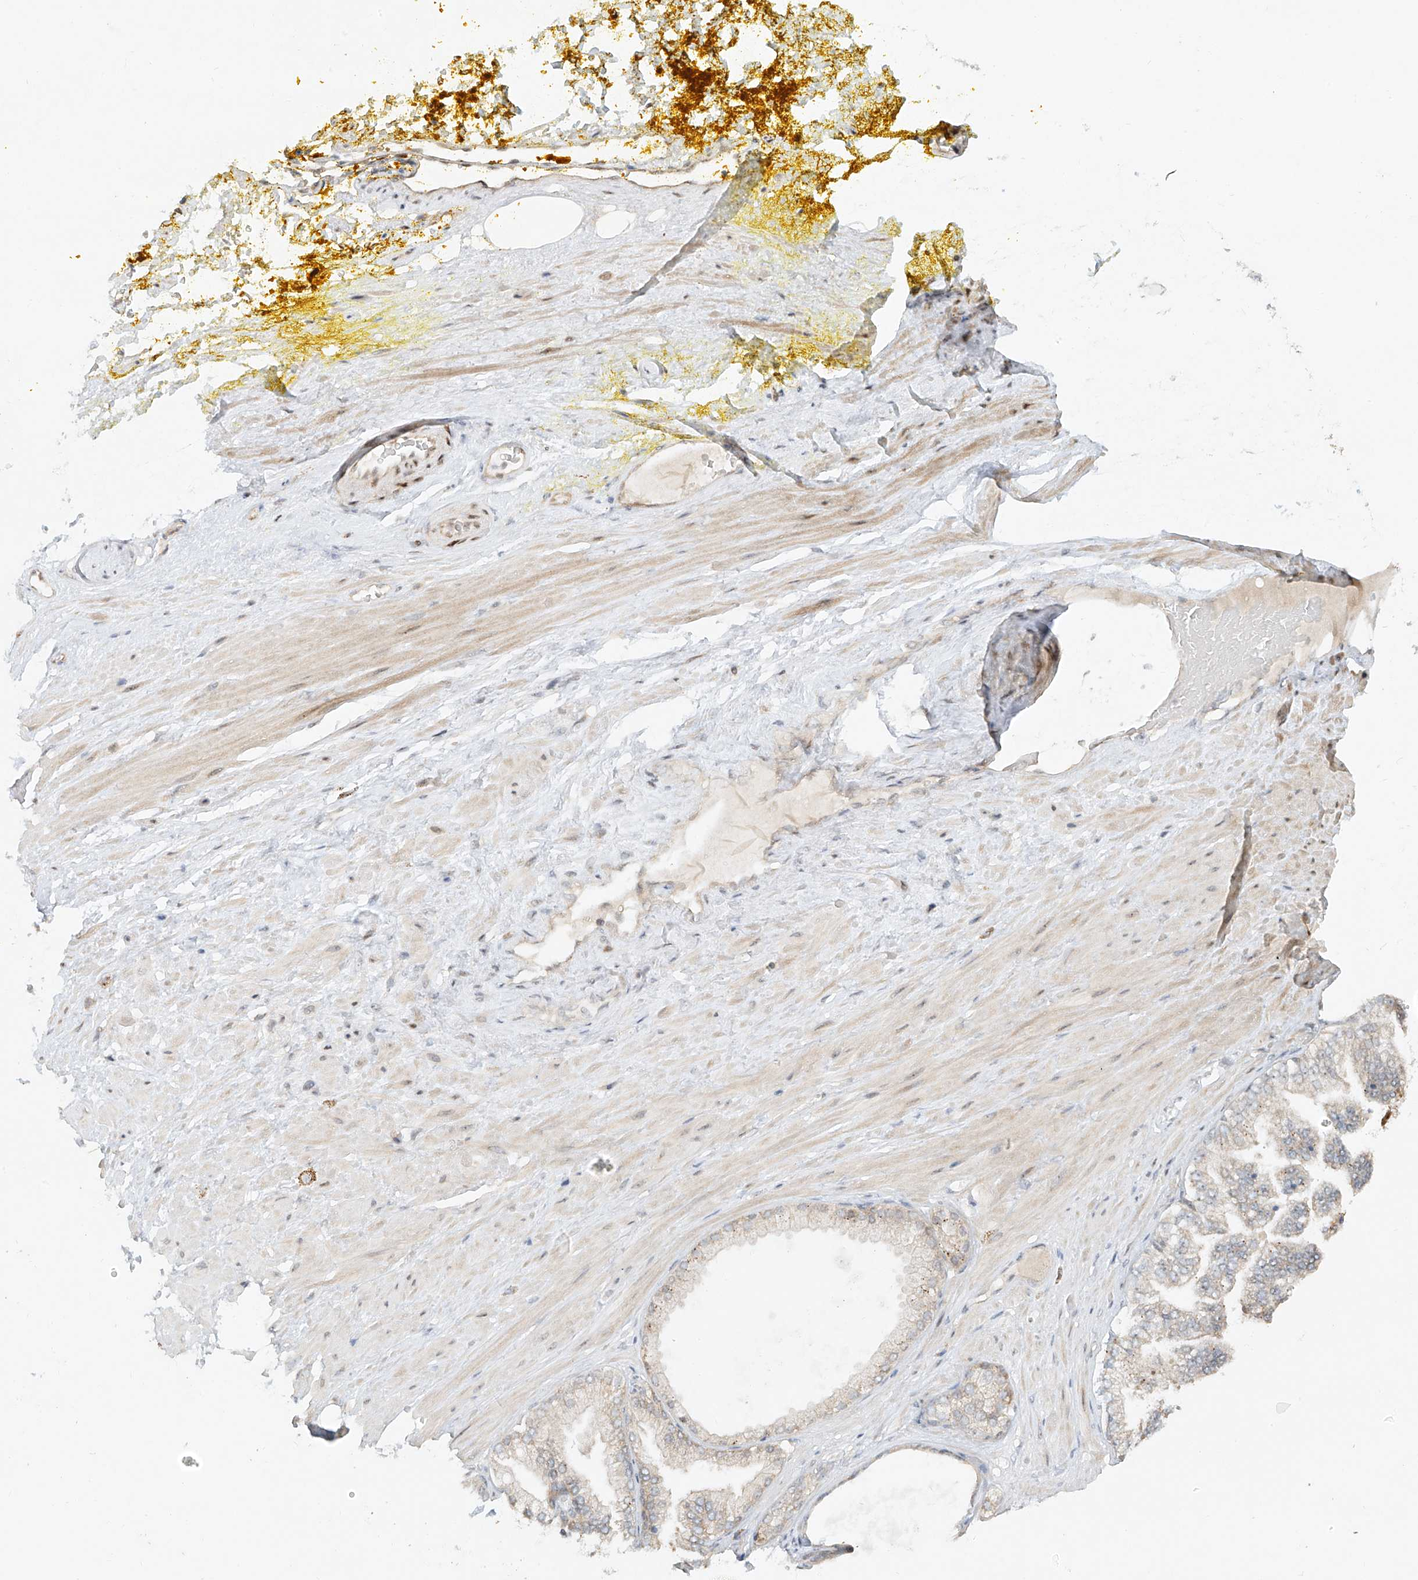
{"staining": {"intensity": "strong", "quantity": ">75%", "location": "cytoplasmic/membranous,nuclear"}, "tissue": "adipose tissue", "cell_type": "Adipocytes", "image_type": "normal", "snomed": [{"axis": "morphology", "description": "Normal tissue, NOS"}, {"axis": "morphology", "description": "Adenocarcinoma, Low grade"}, {"axis": "topography", "description": "Prostate"}, {"axis": "topography", "description": "Peripheral nerve tissue"}], "caption": "Immunohistochemistry (IHC) (DAB (3,3'-diaminobenzidine)) staining of normal human adipose tissue displays strong cytoplasmic/membranous,nuclear protein expression in about >75% of adipocytes.", "gene": "TASP1", "patient": {"sex": "male", "age": 63}}